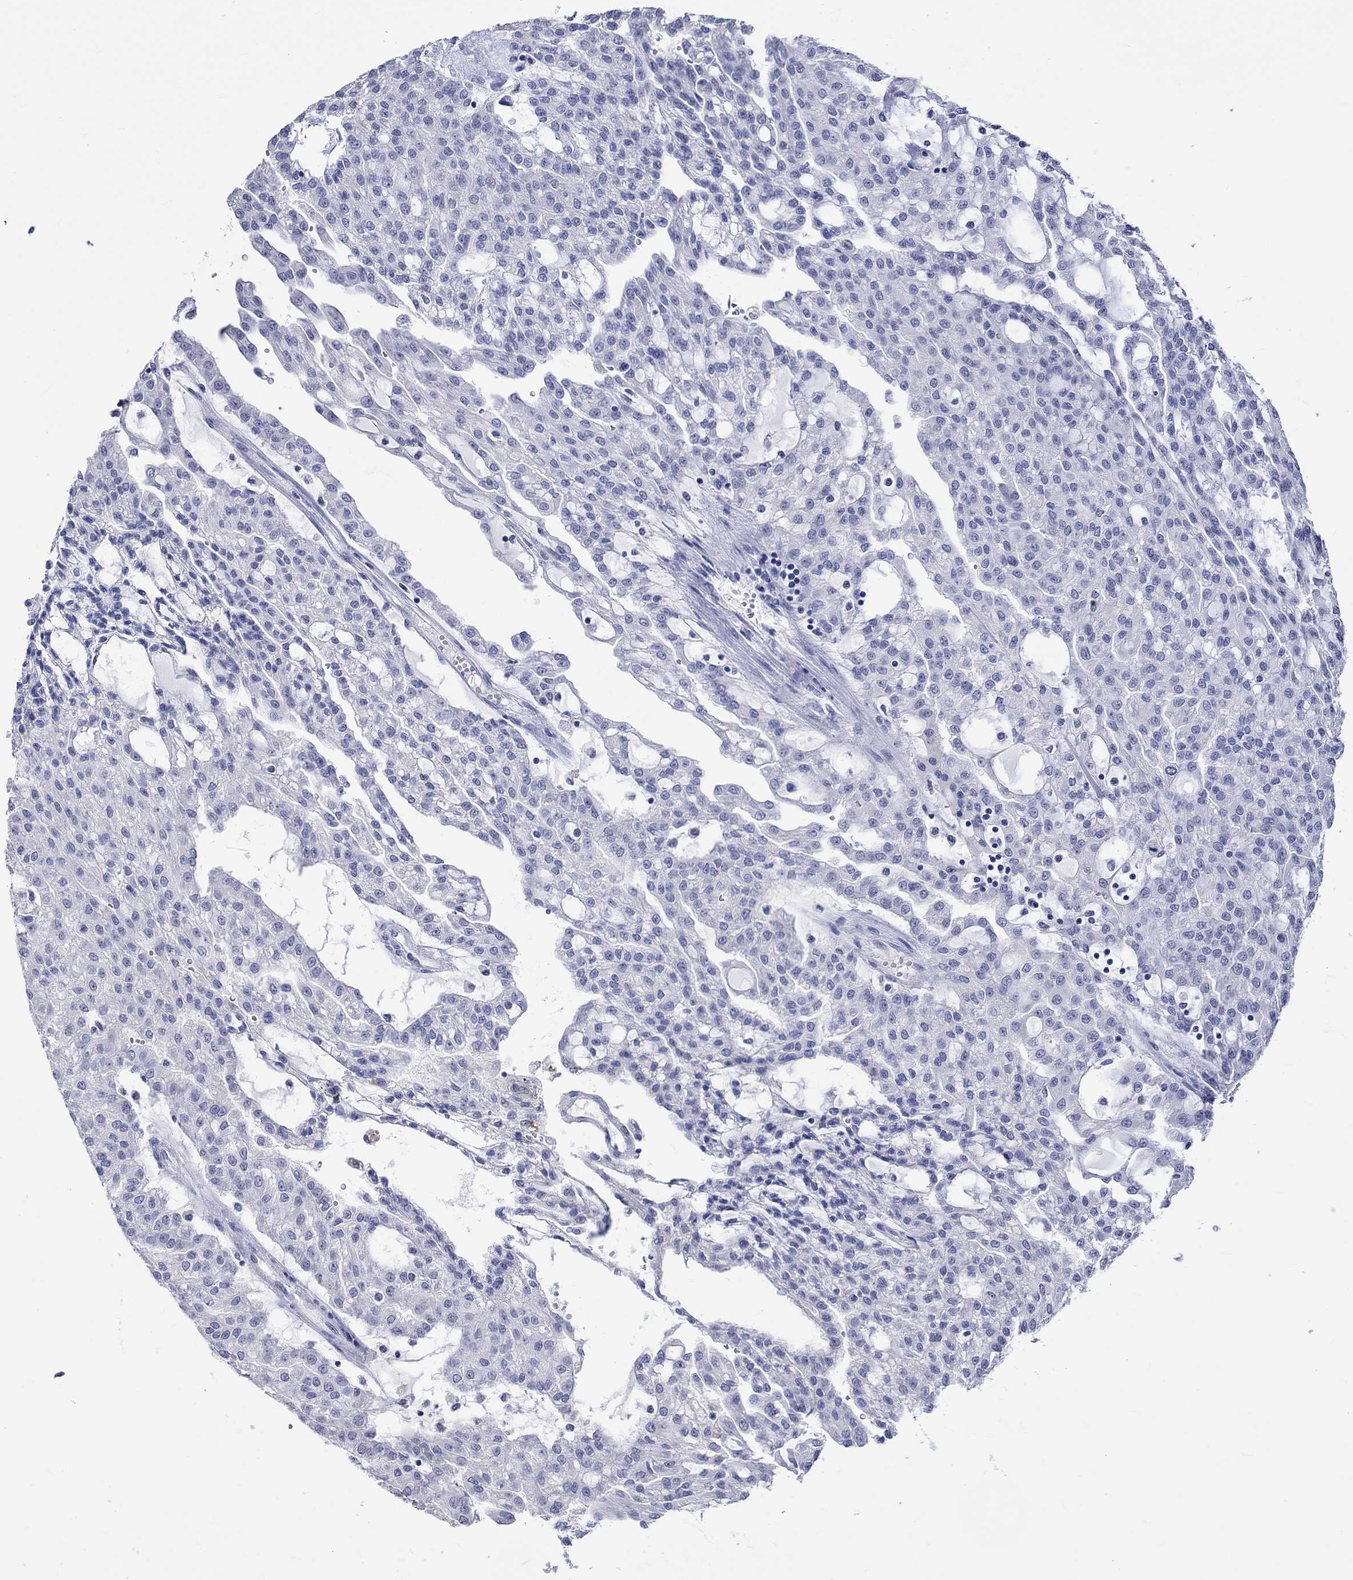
{"staining": {"intensity": "negative", "quantity": "none", "location": "none"}, "tissue": "renal cancer", "cell_type": "Tumor cells", "image_type": "cancer", "snomed": [{"axis": "morphology", "description": "Adenocarcinoma, NOS"}, {"axis": "topography", "description": "Kidney"}], "caption": "Immunohistochemistry (IHC) photomicrograph of human renal adenocarcinoma stained for a protein (brown), which exhibits no expression in tumor cells.", "gene": "KLHL35", "patient": {"sex": "male", "age": 63}}